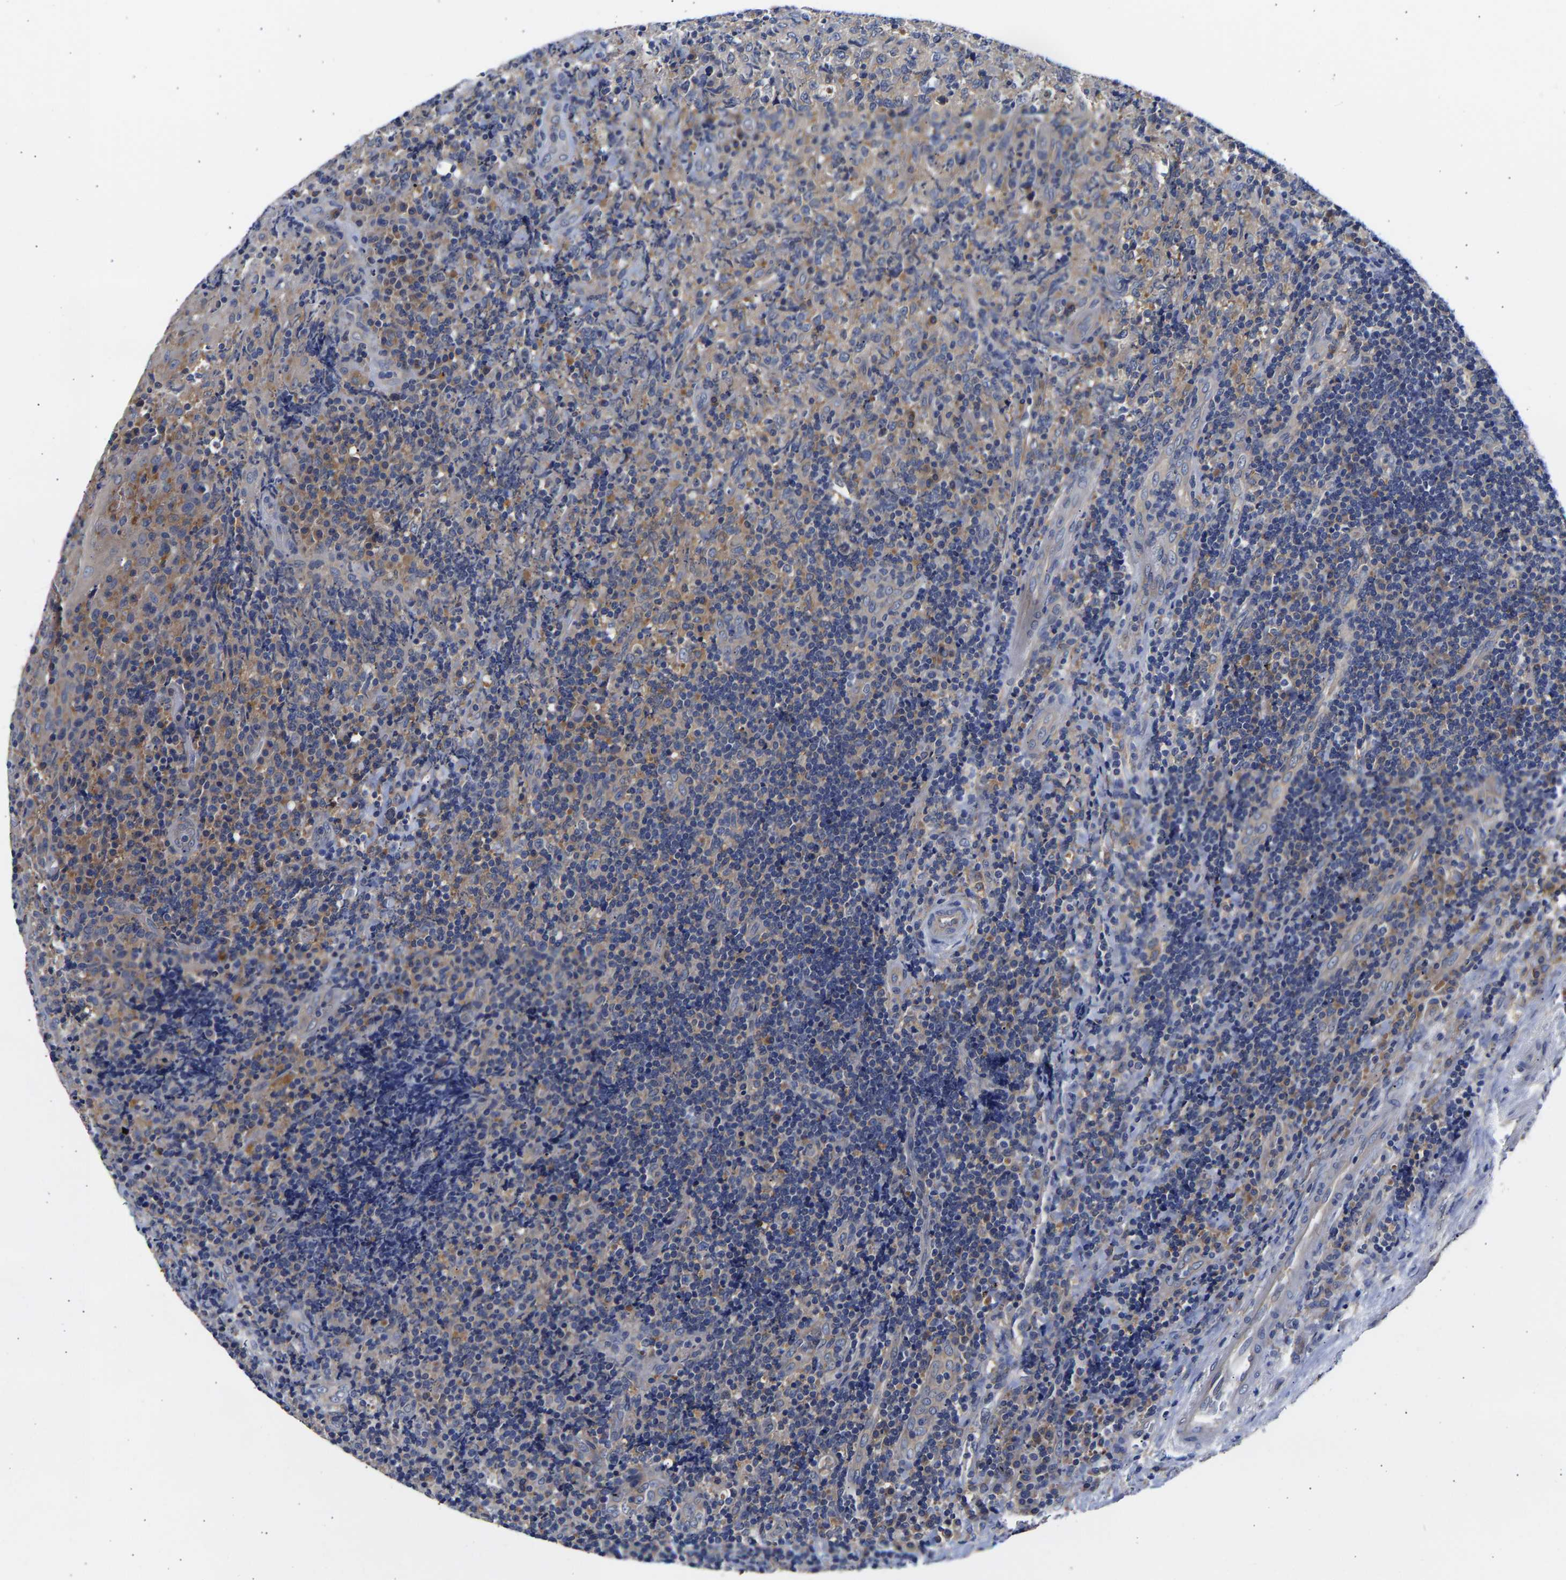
{"staining": {"intensity": "moderate", "quantity": "<25%", "location": "cytoplasmic/membranous"}, "tissue": "lymphoma", "cell_type": "Tumor cells", "image_type": "cancer", "snomed": [{"axis": "morphology", "description": "Malignant lymphoma, non-Hodgkin's type, High grade"}, {"axis": "topography", "description": "Tonsil"}], "caption": "Immunohistochemical staining of lymphoma demonstrates moderate cytoplasmic/membranous protein staining in about <25% of tumor cells. Immunohistochemistry (ihc) stains the protein of interest in brown and the nuclei are stained blue.", "gene": "CCDC6", "patient": {"sex": "female", "age": 36}}